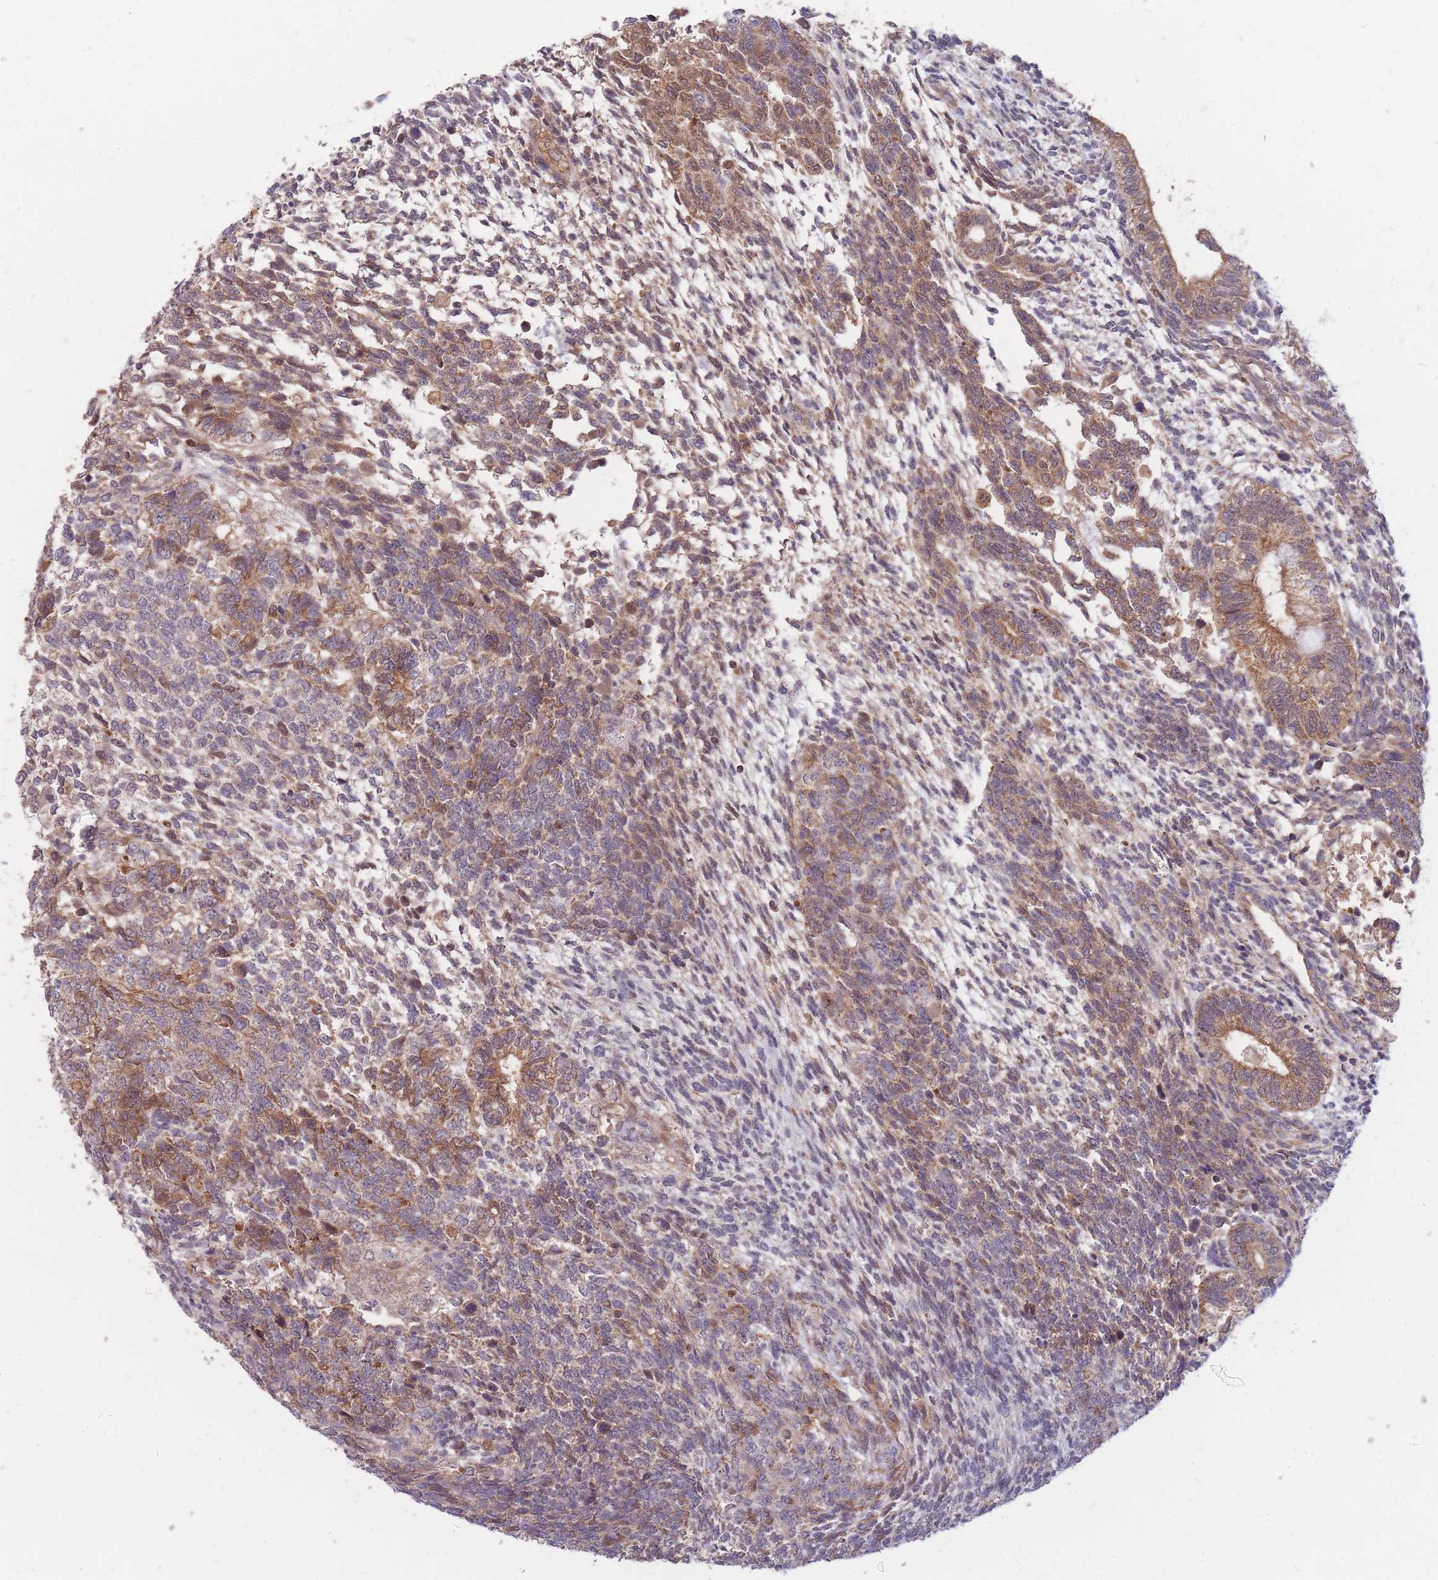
{"staining": {"intensity": "moderate", "quantity": ">75%", "location": "cytoplasmic/membranous,nuclear"}, "tissue": "testis cancer", "cell_type": "Tumor cells", "image_type": "cancer", "snomed": [{"axis": "morphology", "description": "Carcinoma, Embryonal, NOS"}, {"axis": "topography", "description": "Testis"}], "caption": "Tumor cells demonstrate moderate cytoplasmic/membranous and nuclear positivity in about >75% of cells in testis cancer.", "gene": "PTPMT1", "patient": {"sex": "male", "age": 23}}